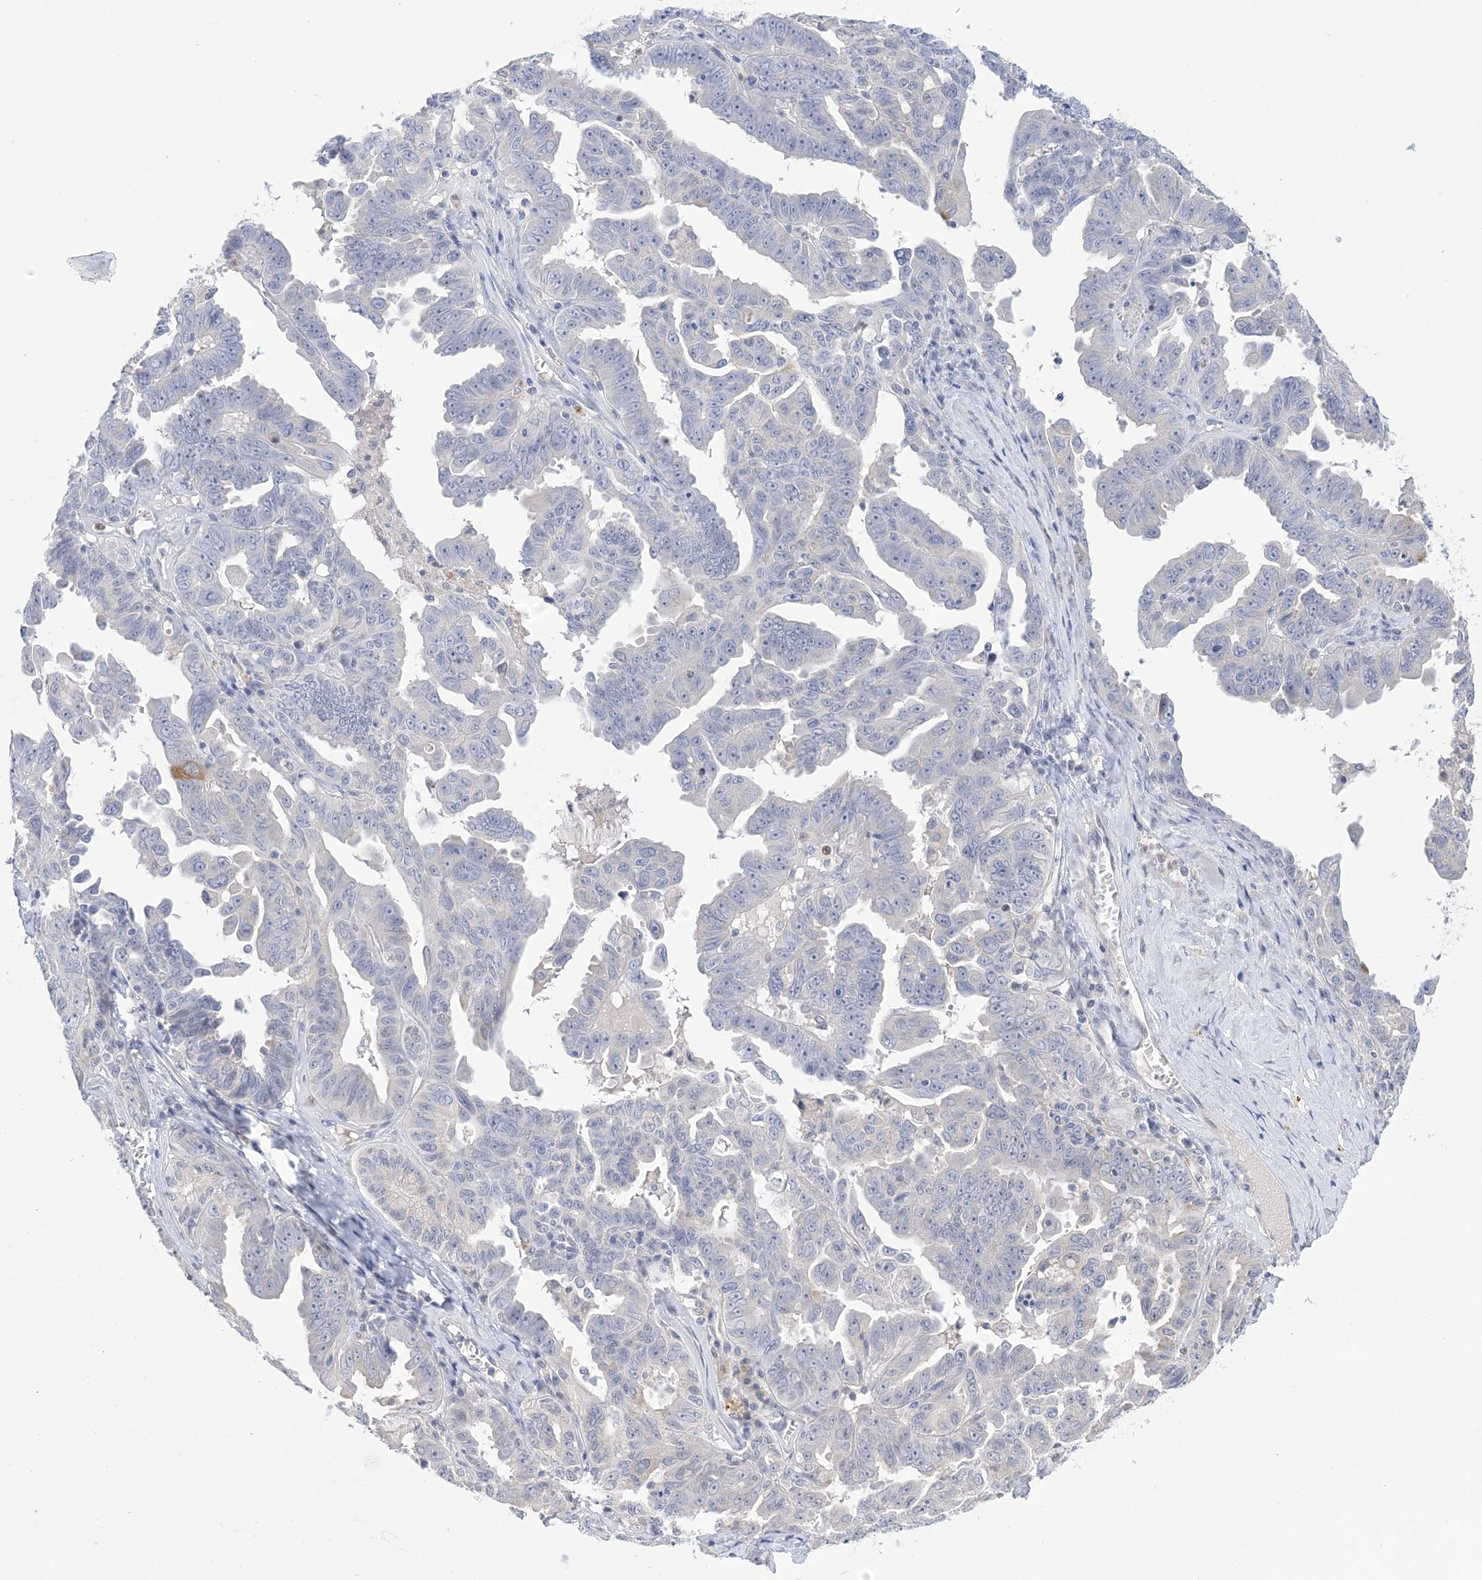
{"staining": {"intensity": "negative", "quantity": "none", "location": "none"}, "tissue": "ovarian cancer", "cell_type": "Tumor cells", "image_type": "cancer", "snomed": [{"axis": "morphology", "description": "Carcinoma, endometroid"}, {"axis": "topography", "description": "Ovary"}], "caption": "Tumor cells are negative for protein expression in human ovarian endometroid carcinoma. (Stains: DAB IHC with hematoxylin counter stain, Microscopy: brightfield microscopy at high magnification).", "gene": "TTYH1", "patient": {"sex": "female", "age": 62}}